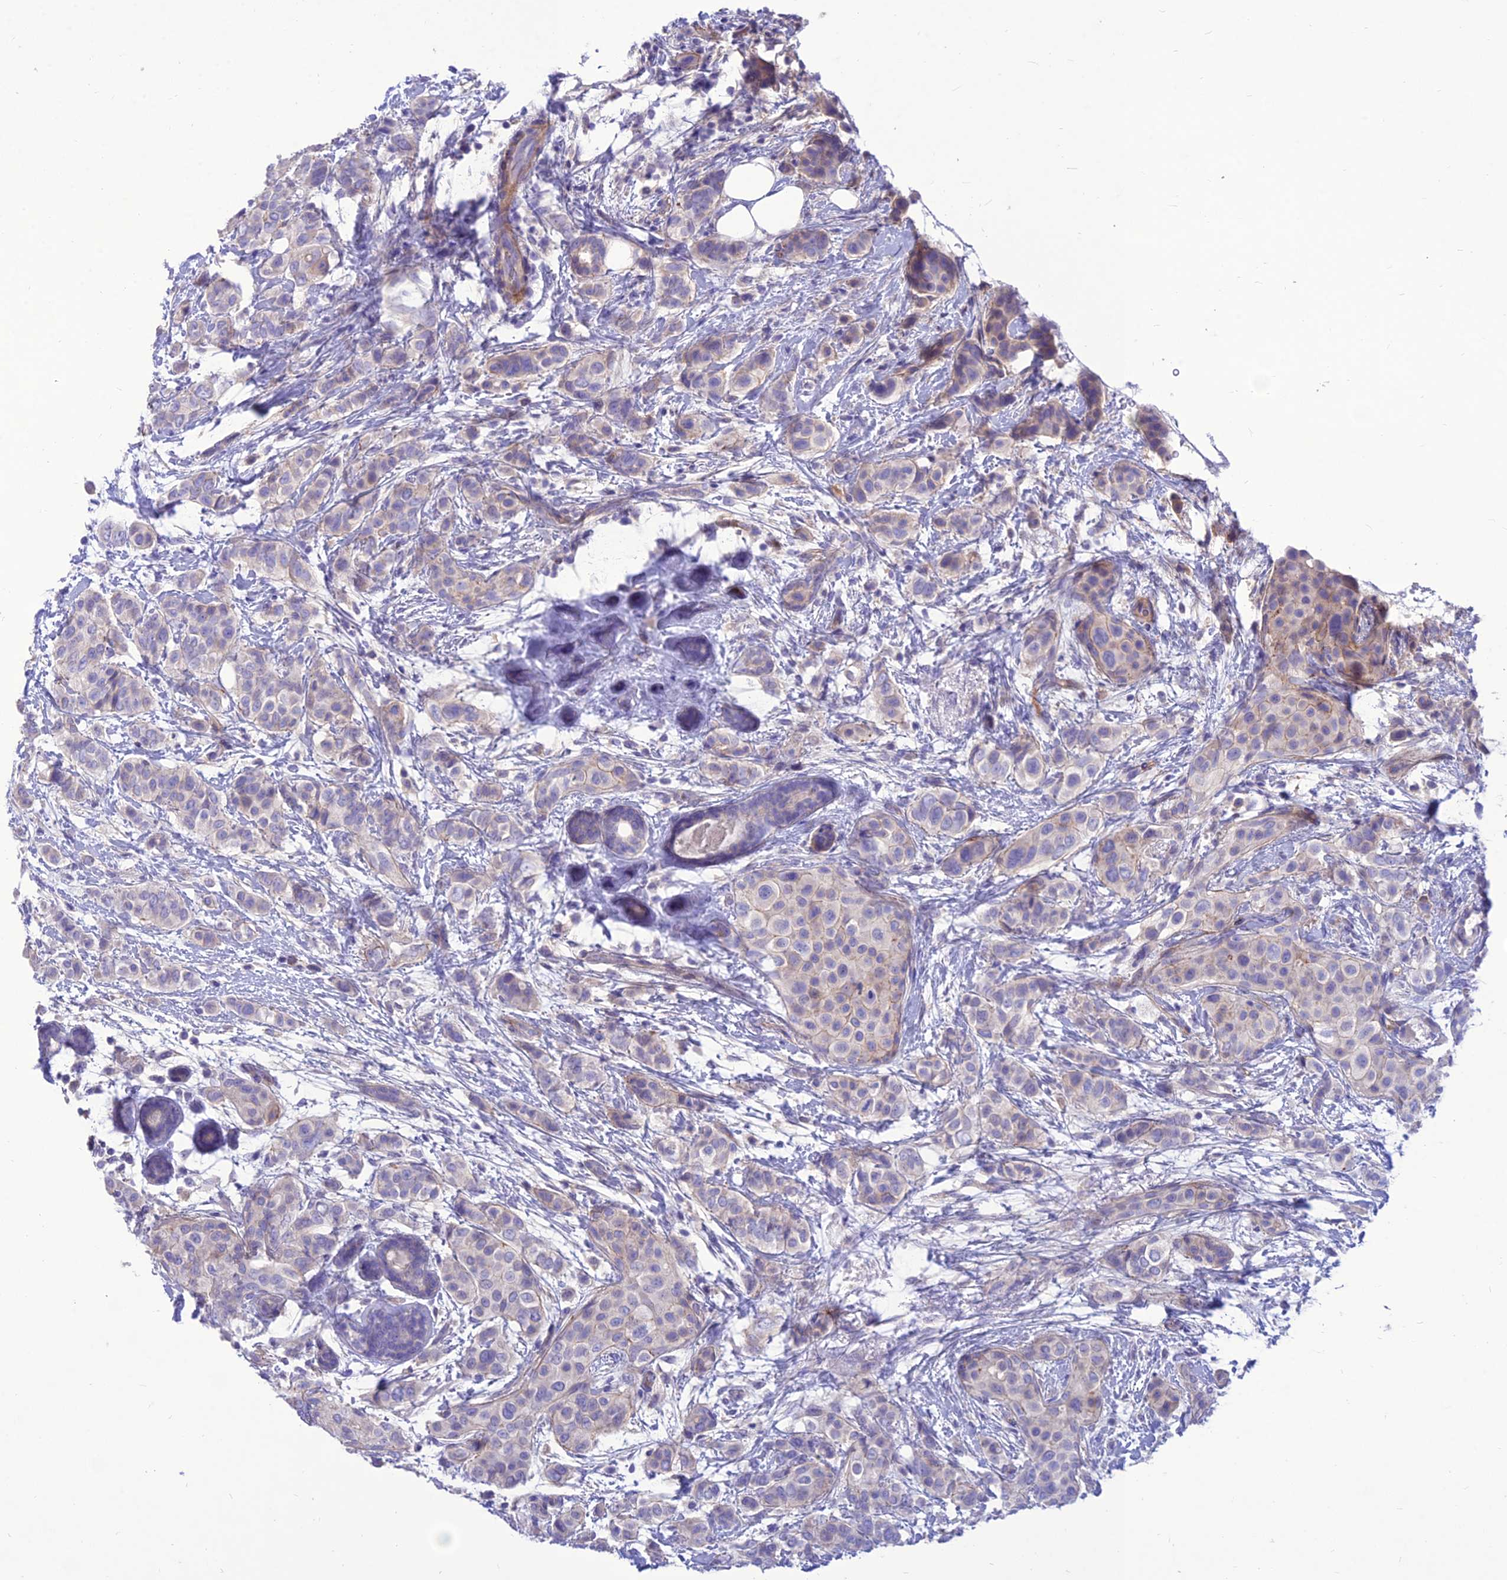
{"staining": {"intensity": "weak", "quantity": "<25%", "location": "cytoplasmic/membranous"}, "tissue": "breast cancer", "cell_type": "Tumor cells", "image_type": "cancer", "snomed": [{"axis": "morphology", "description": "Lobular carcinoma"}, {"axis": "topography", "description": "Breast"}], "caption": "Immunohistochemical staining of human breast lobular carcinoma demonstrates no significant positivity in tumor cells.", "gene": "TEKT3", "patient": {"sex": "female", "age": 51}}